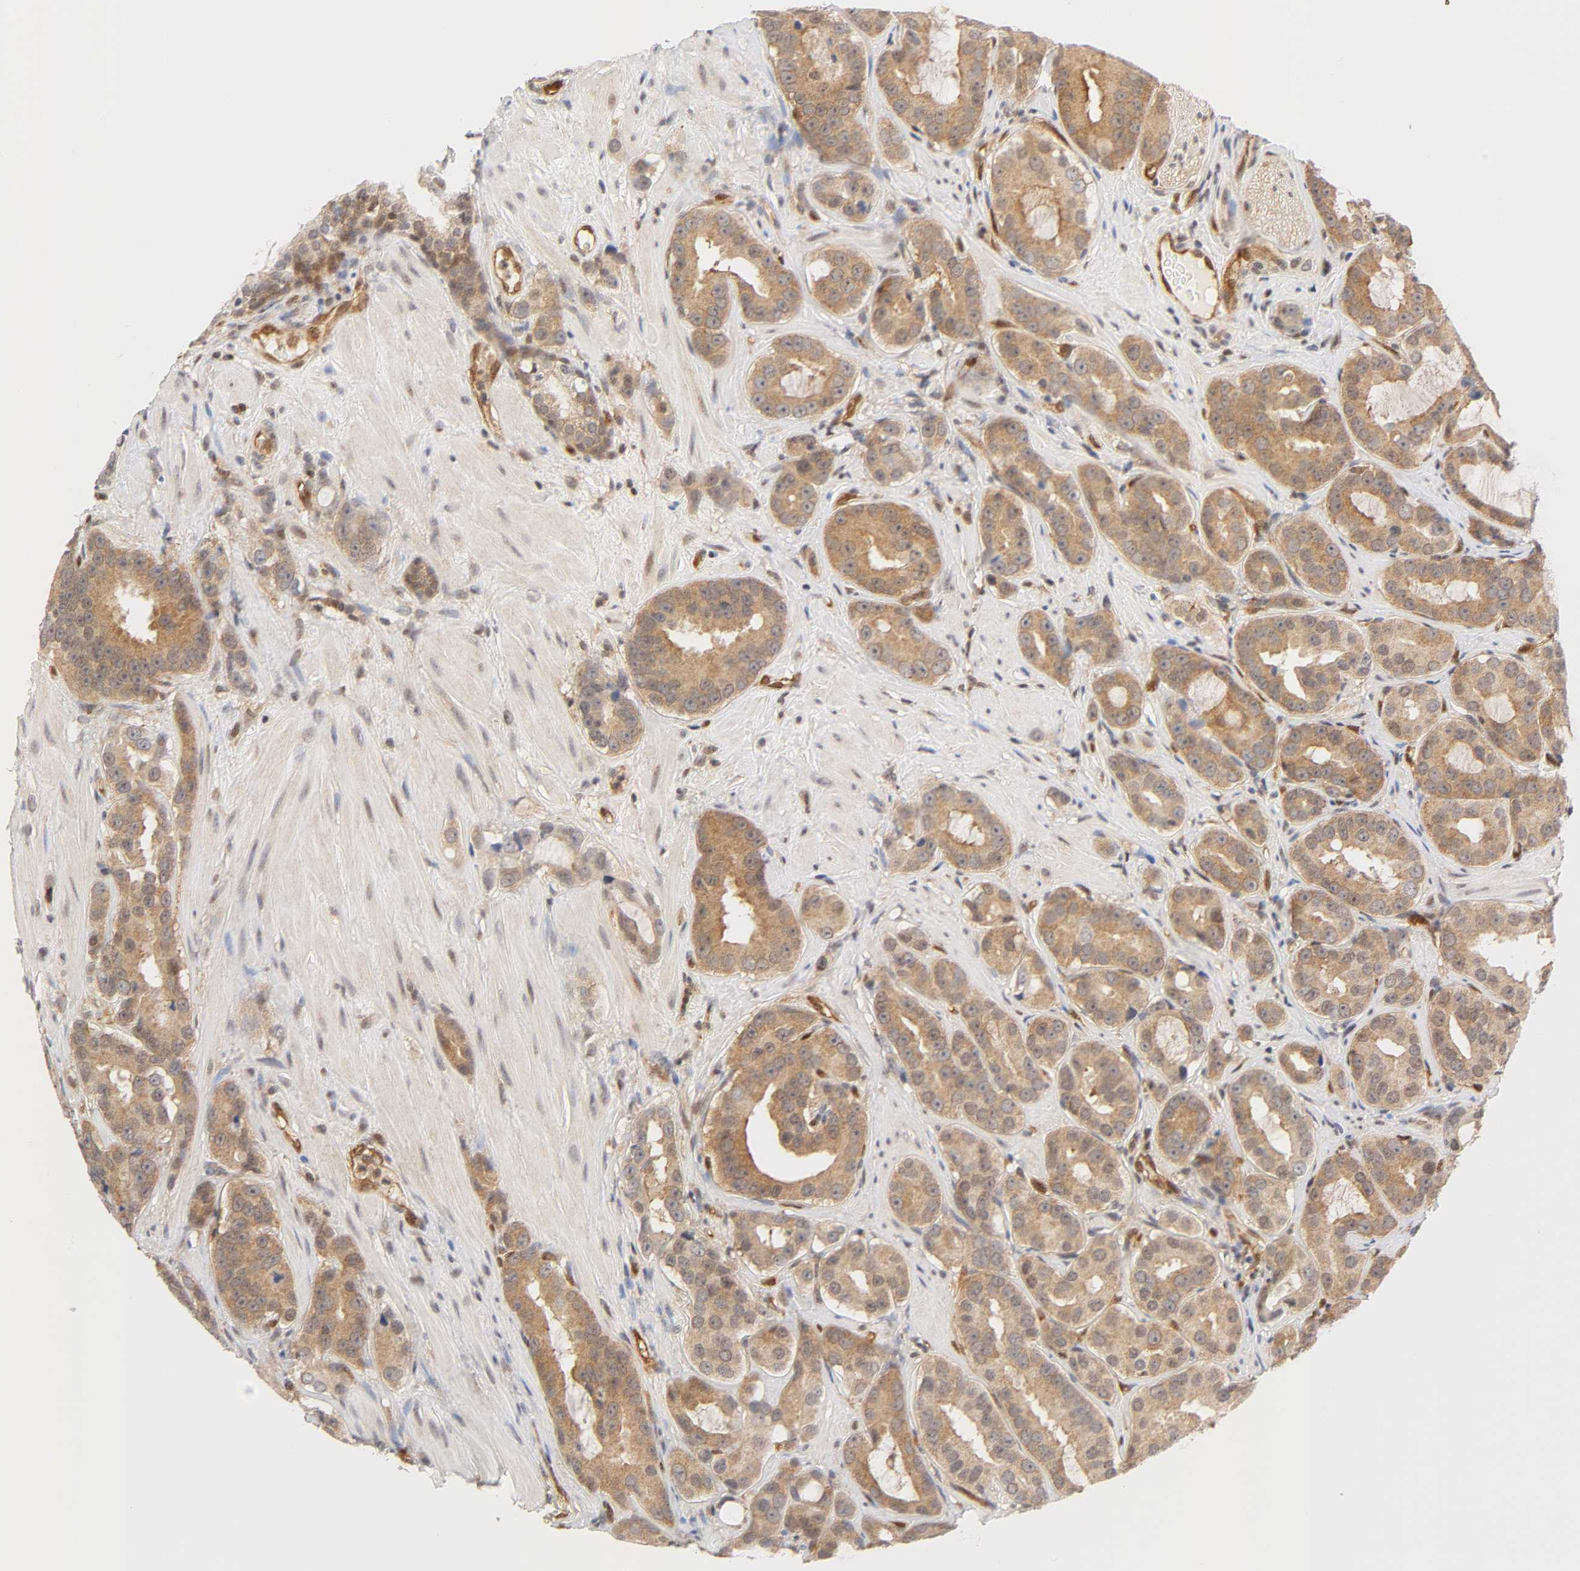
{"staining": {"intensity": "weak", "quantity": ">75%", "location": "cytoplasmic/membranous,nuclear"}, "tissue": "prostate cancer", "cell_type": "Tumor cells", "image_type": "cancer", "snomed": [{"axis": "morphology", "description": "Adenocarcinoma, Low grade"}, {"axis": "topography", "description": "Prostate"}], "caption": "Immunohistochemistry (IHC) histopathology image of prostate cancer (low-grade adenocarcinoma) stained for a protein (brown), which exhibits low levels of weak cytoplasmic/membranous and nuclear staining in approximately >75% of tumor cells.", "gene": "CDC37", "patient": {"sex": "male", "age": 59}}